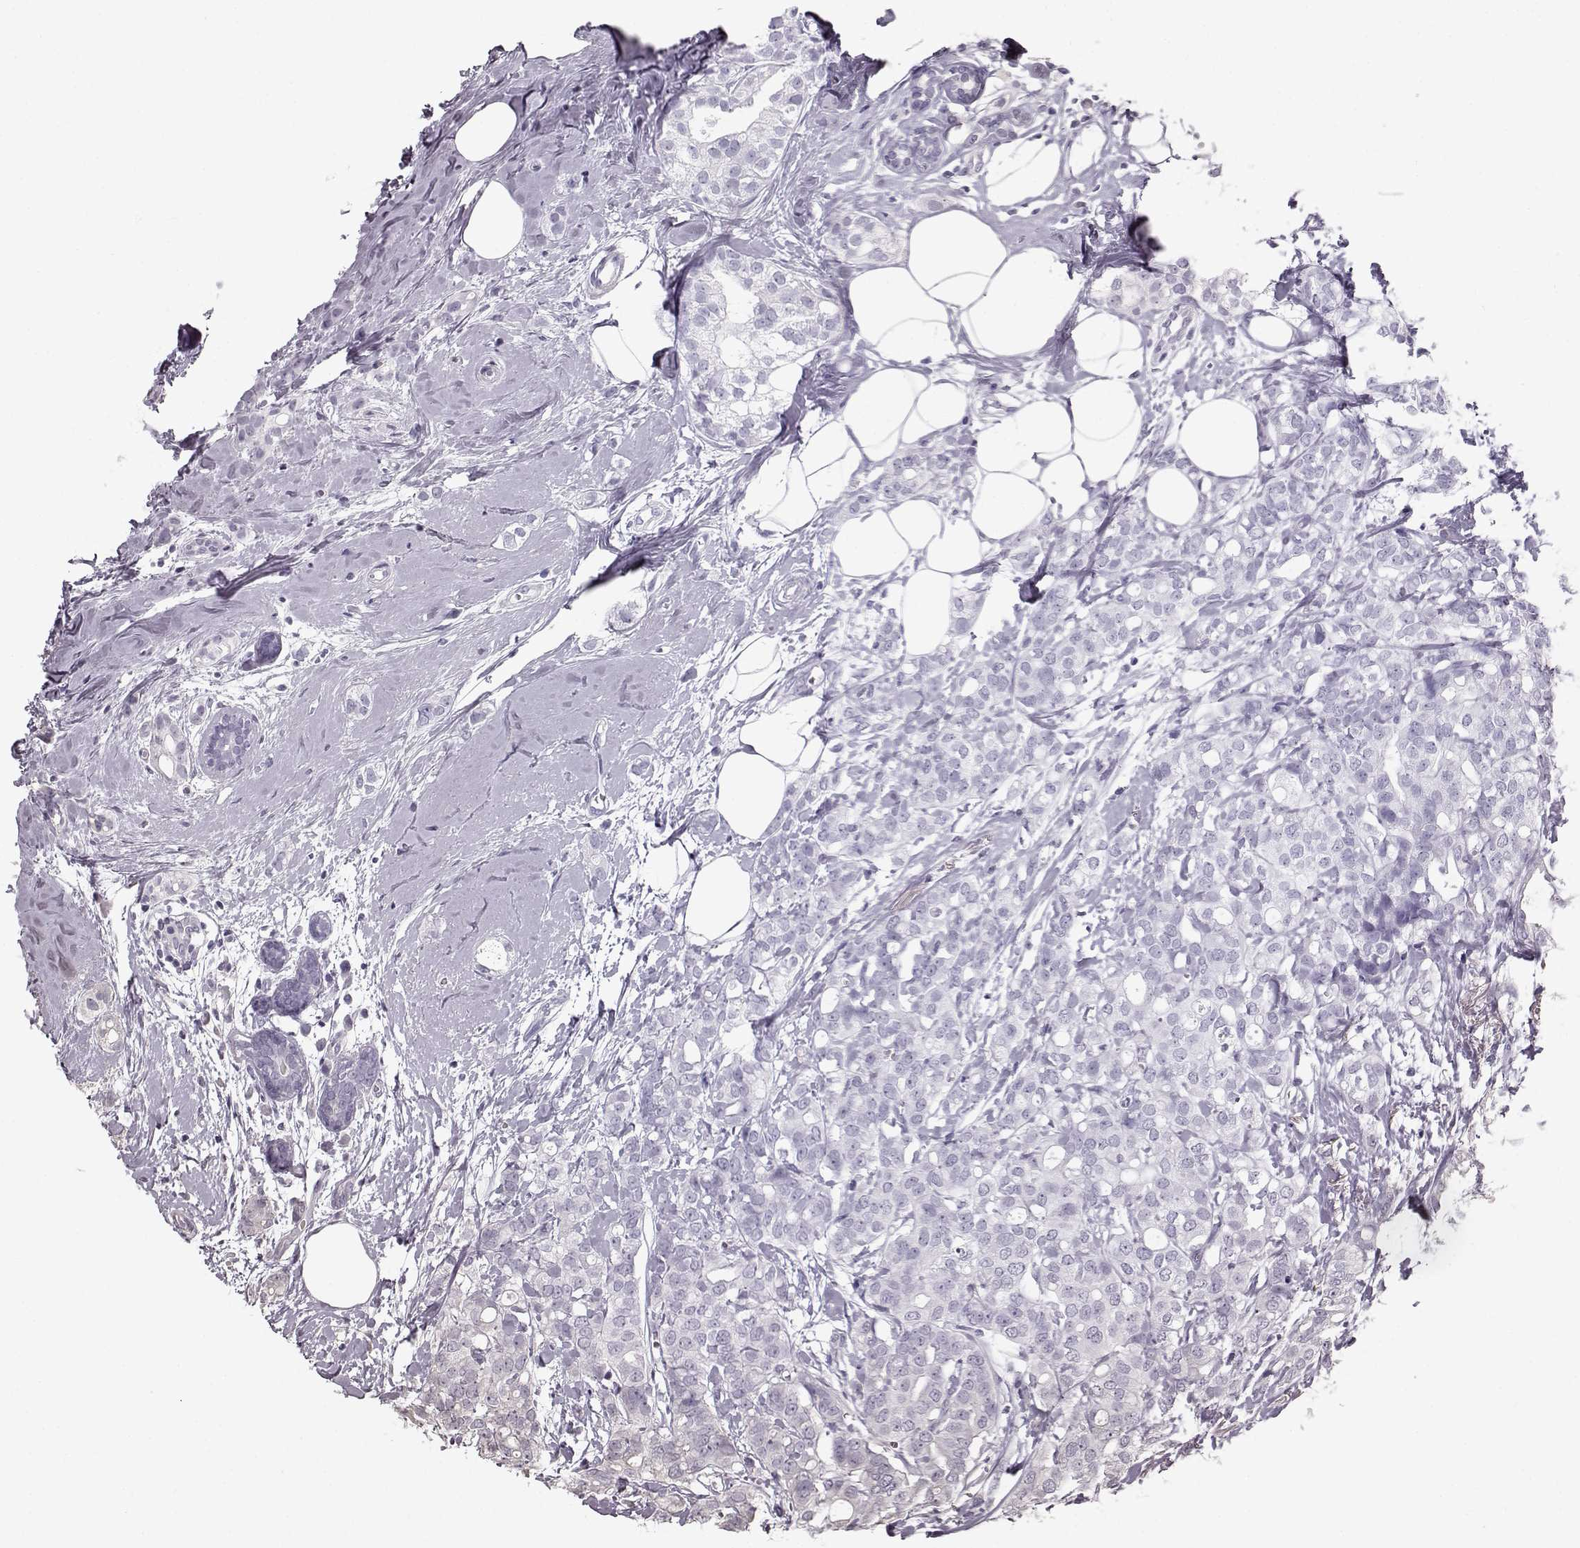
{"staining": {"intensity": "negative", "quantity": "none", "location": "none"}, "tissue": "breast cancer", "cell_type": "Tumor cells", "image_type": "cancer", "snomed": [{"axis": "morphology", "description": "Duct carcinoma"}, {"axis": "topography", "description": "Breast"}], "caption": "Tumor cells are negative for protein expression in human invasive ductal carcinoma (breast). The staining is performed using DAB (3,3'-diaminobenzidine) brown chromogen with nuclei counter-stained in using hematoxylin.", "gene": "MTR", "patient": {"sex": "female", "age": 40}}